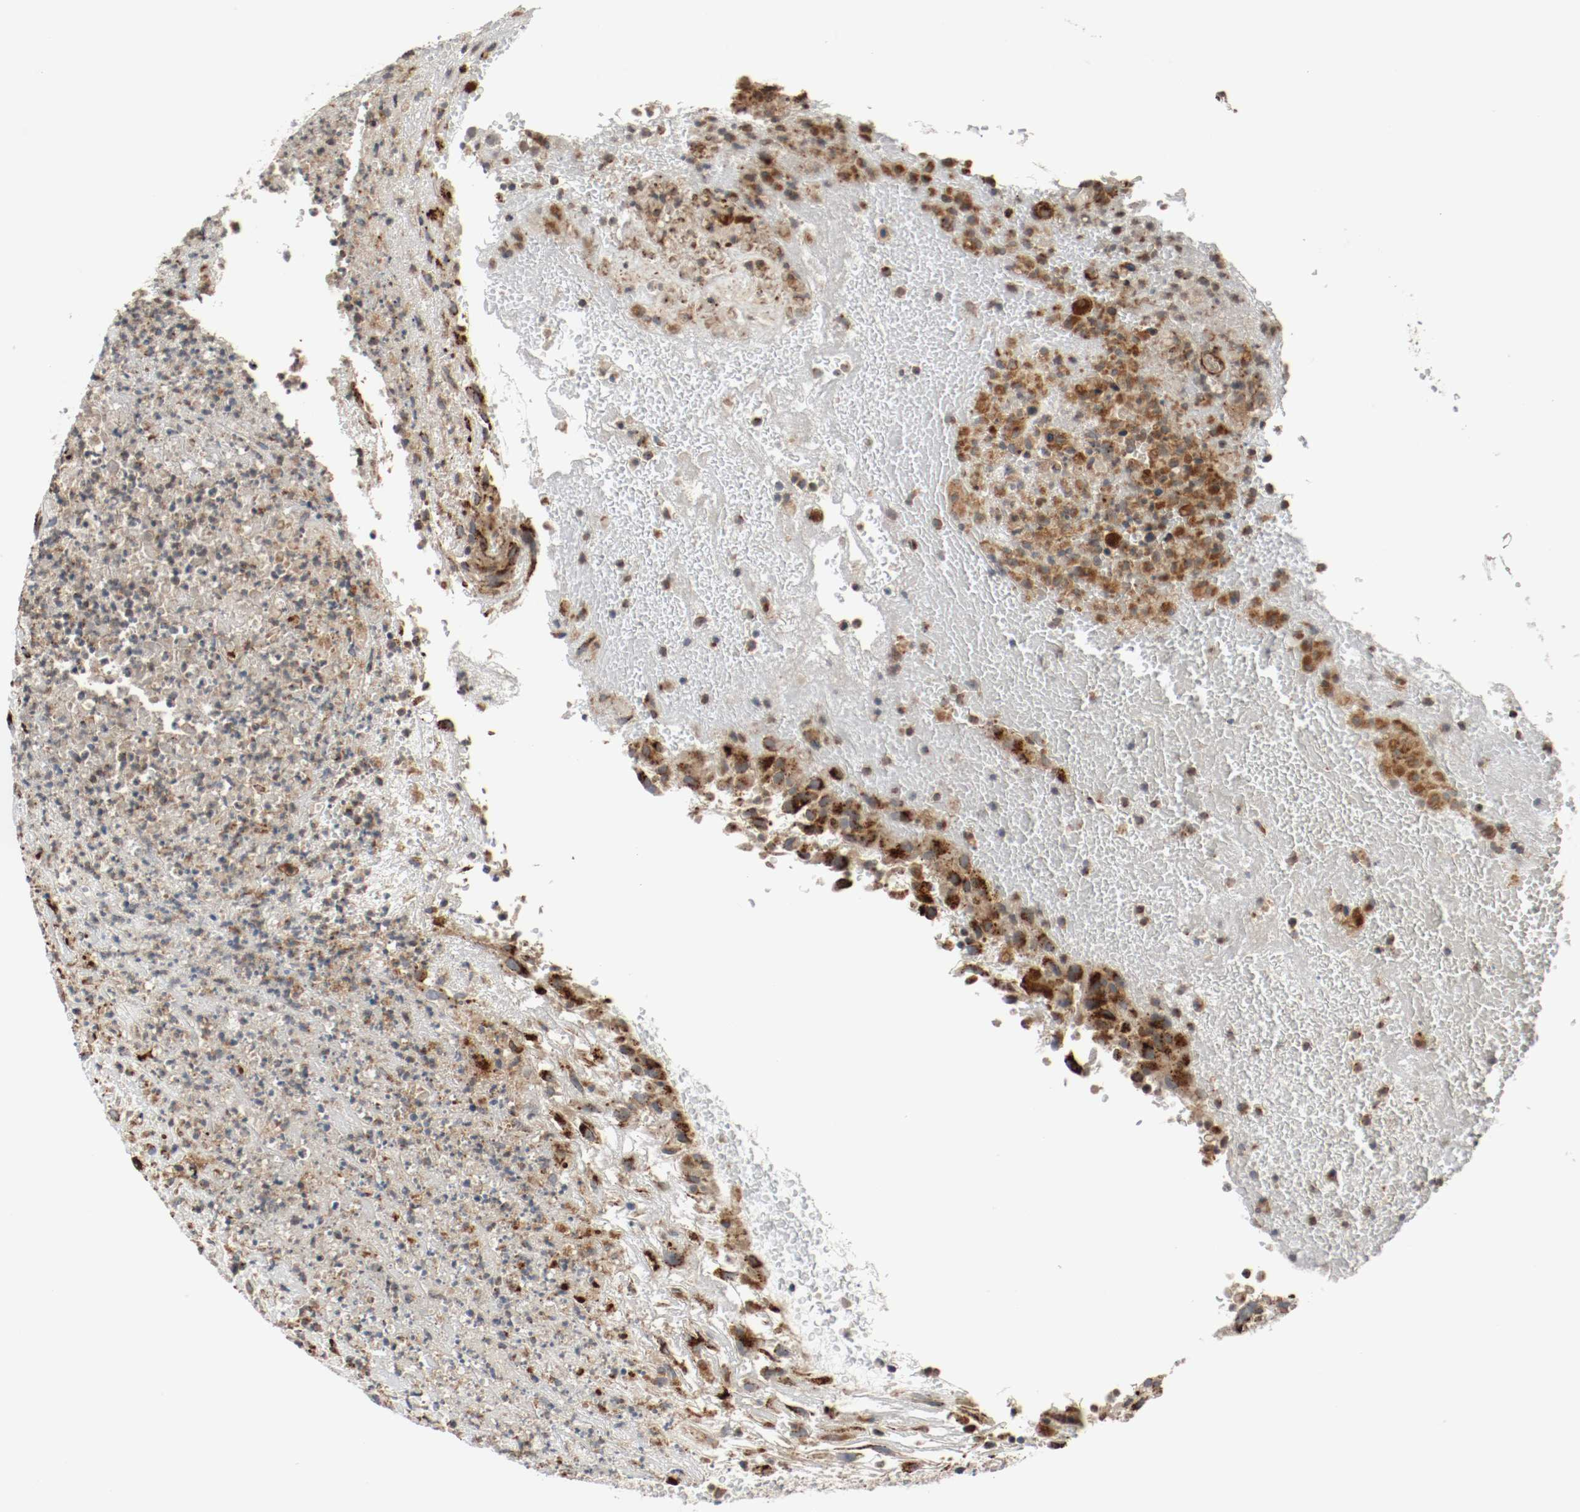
{"staining": {"intensity": "moderate", "quantity": ">75%", "location": "cytoplasmic/membranous"}, "tissue": "urothelial cancer", "cell_type": "Tumor cells", "image_type": "cancer", "snomed": [{"axis": "morphology", "description": "Urothelial carcinoma, High grade"}, {"axis": "topography", "description": "Urinary bladder"}], "caption": "Urothelial cancer stained for a protein (brown) demonstrates moderate cytoplasmic/membranous positive positivity in approximately >75% of tumor cells.", "gene": "LAMP2", "patient": {"sex": "male", "age": 66}}